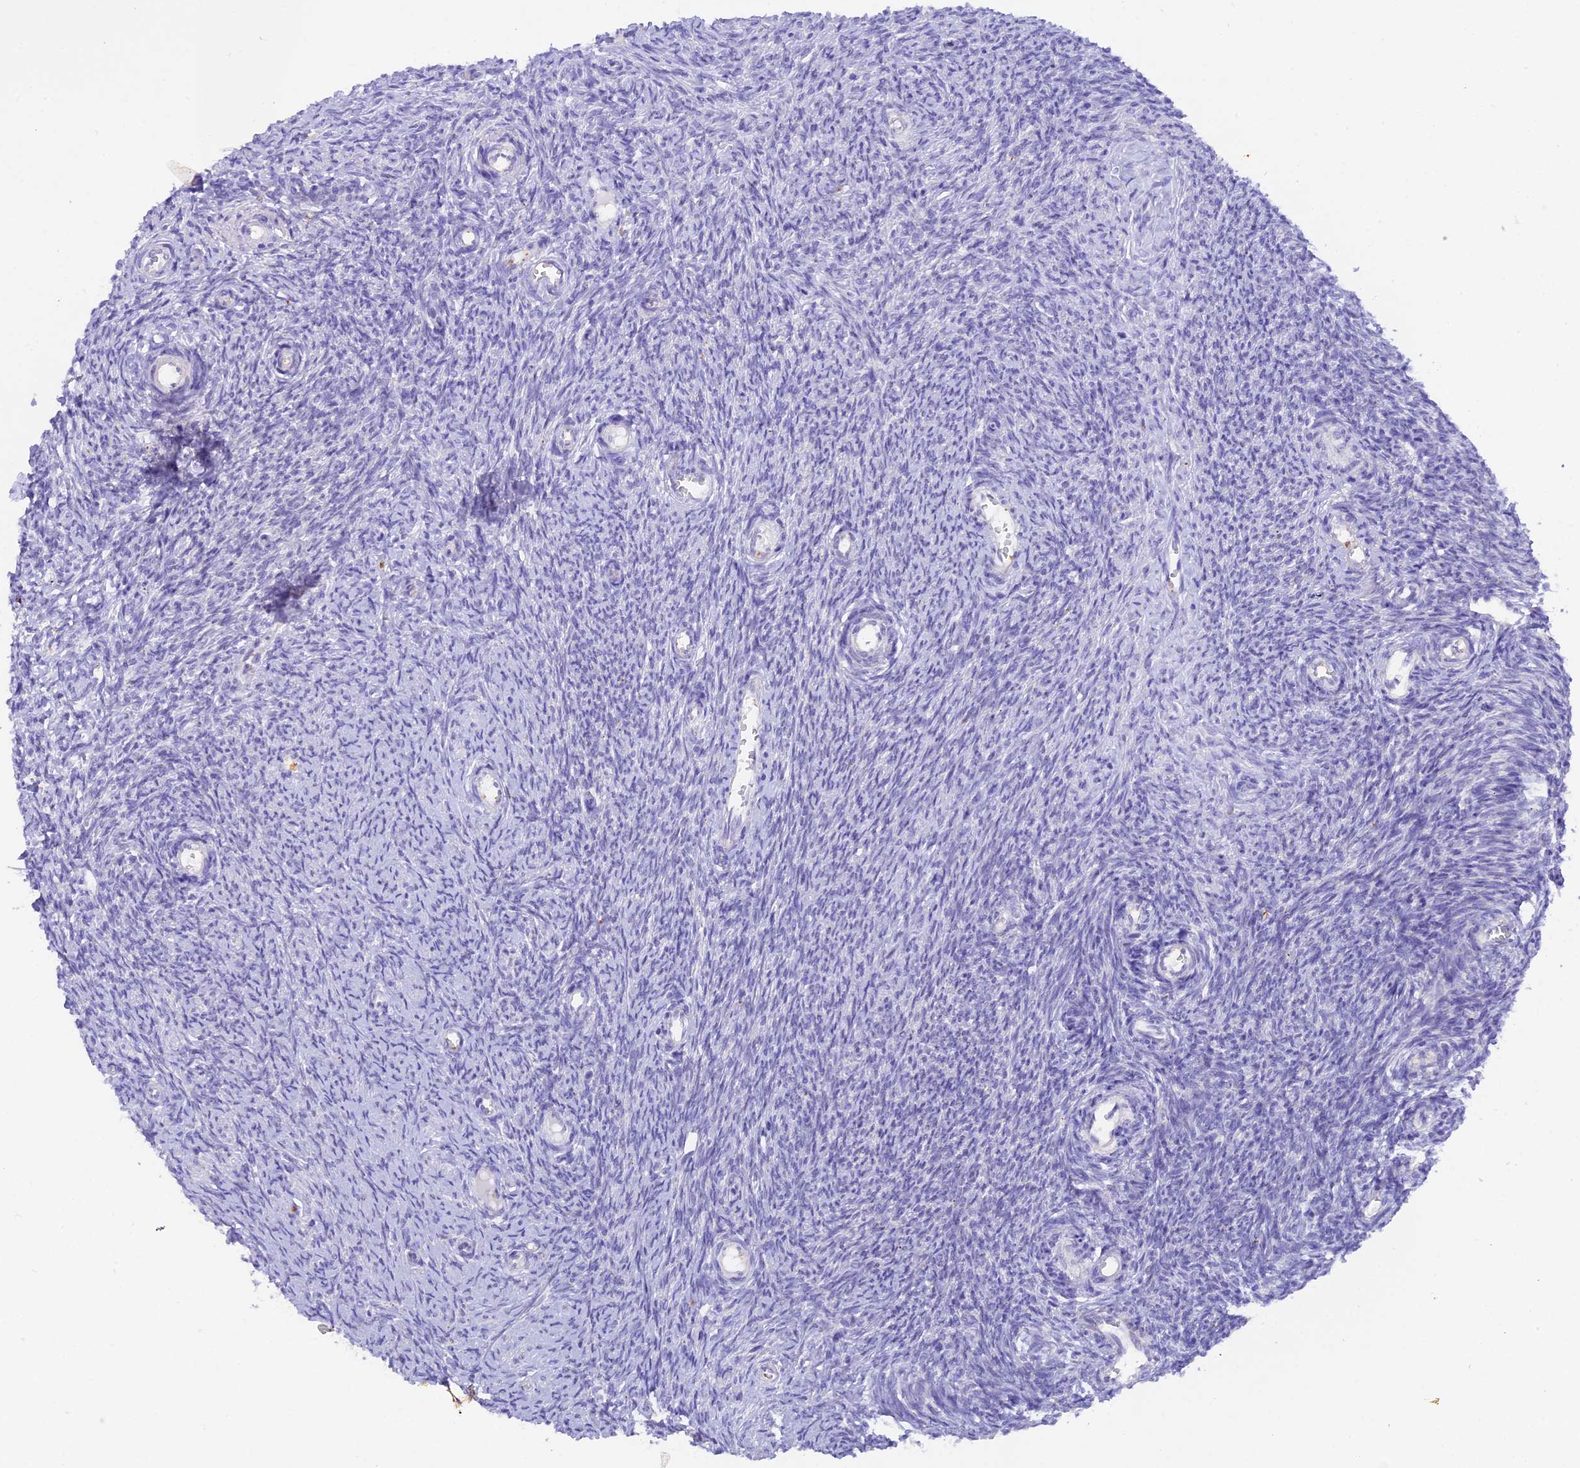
{"staining": {"intensity": "negative", "quantity": "none", "location": "none"}, "tissue": "ovary", "cell_type": "Ovarian stroma cells", "image_type": "normal", "snomed": [{"axis": "morphology", "description": "Normal tissue, NOS"}, {"axis": "topography", "description": "Ovary"}], "caption": "Ovary stained for a protein using immunohistochemistry shows no expression ovarian stroma cells.", "gene": "PKIA", "patient": {"sex": "female", "age": 44}}